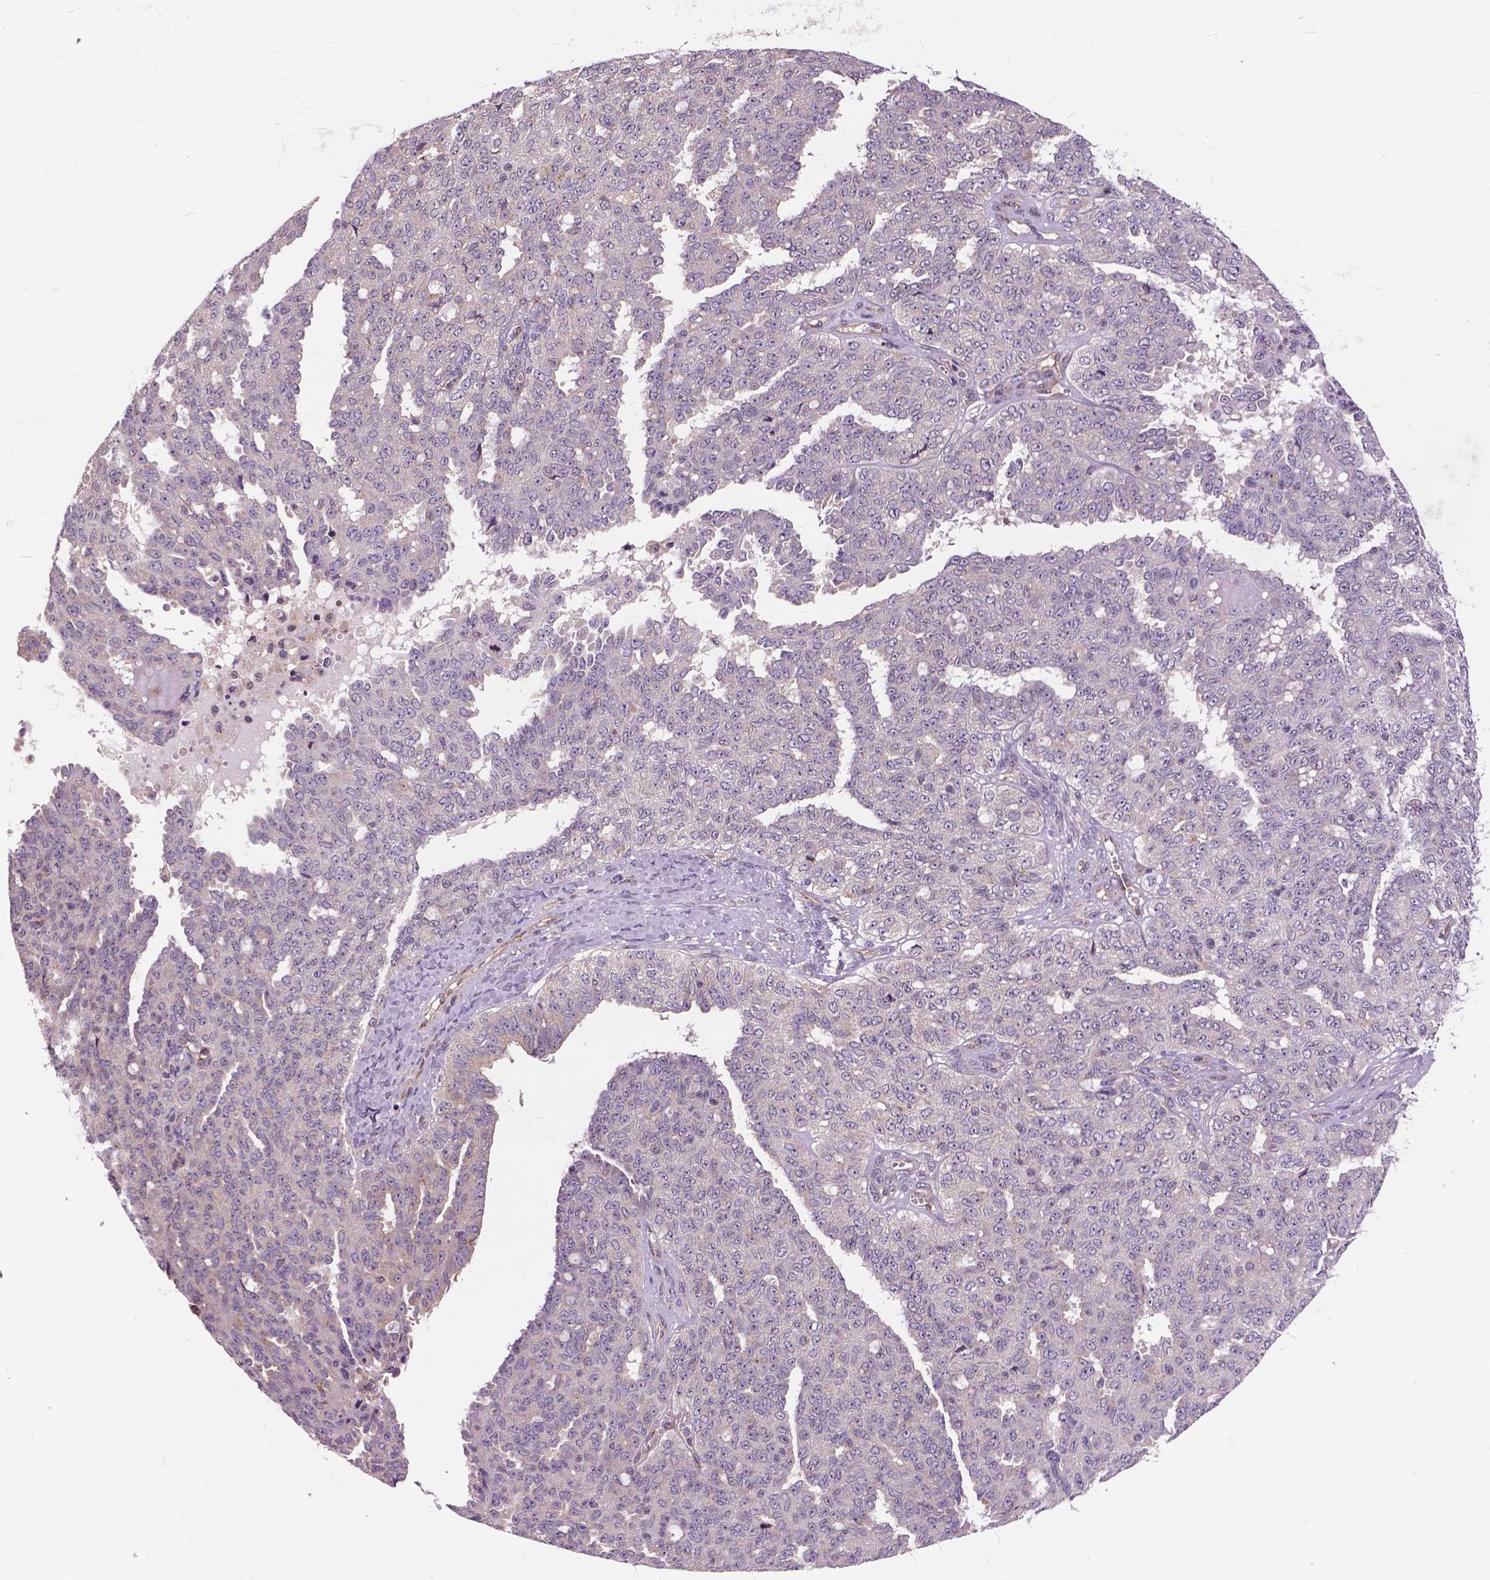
{"staining": {"intensity": "negative", "quantity": "none", "location": "none"}, "tissue": "ovarian cancer", "cell_type": "Tumor cells", "image_type": "cancer", "snomed": [{"axis": "morphology", "description": "Cystadenocarcinoma, serous, NOS"}, {"axis": "topography", "description": "Ovary"}], "caption": "Human ovarian serous cystadenocarcinoma stained for a protein using IHC demonstrates no expression in tumor cells.", "gene": "MZT1", "patient": {"sex": "female", "age": 71}}